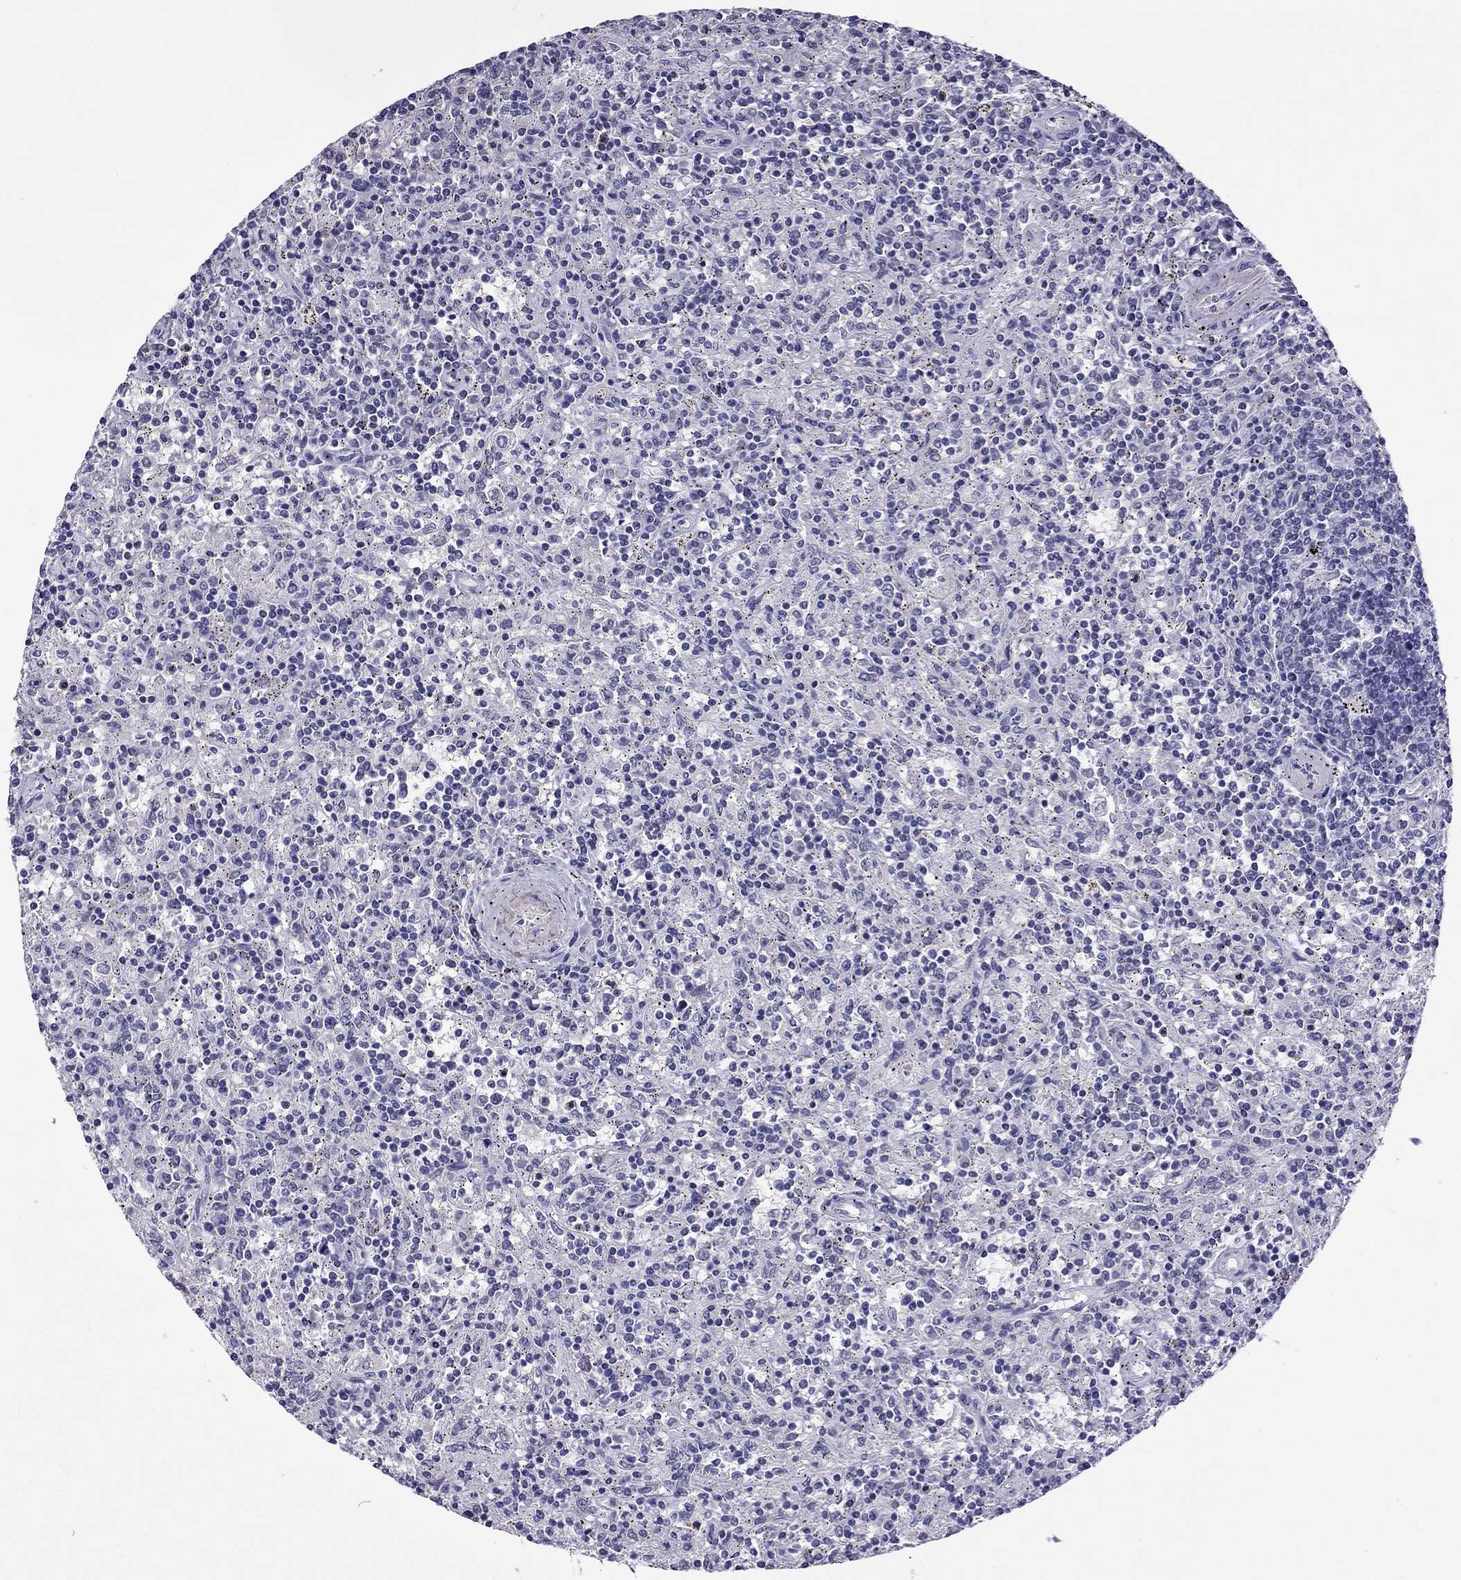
{"staining": {"intensity": "negative", "quantity": "none", "location": "none"}, "tissue": "lymphoma", "cell_type": "Tumor cells", "image_type": "cancer", "snomed": [{"axis": "morphology", "description": "Malignant lymphoma, non-Hodgkin's type, Low grade"}, {"axis": "topography", "description": "Spleen"}], "caption": "Tumor cells show no significant protein positivity in low-grade malignant lymphoma, non-Hodgkin's type.", "gene": "MYLK3", "patient": {"sex": "male", "age": 62}}